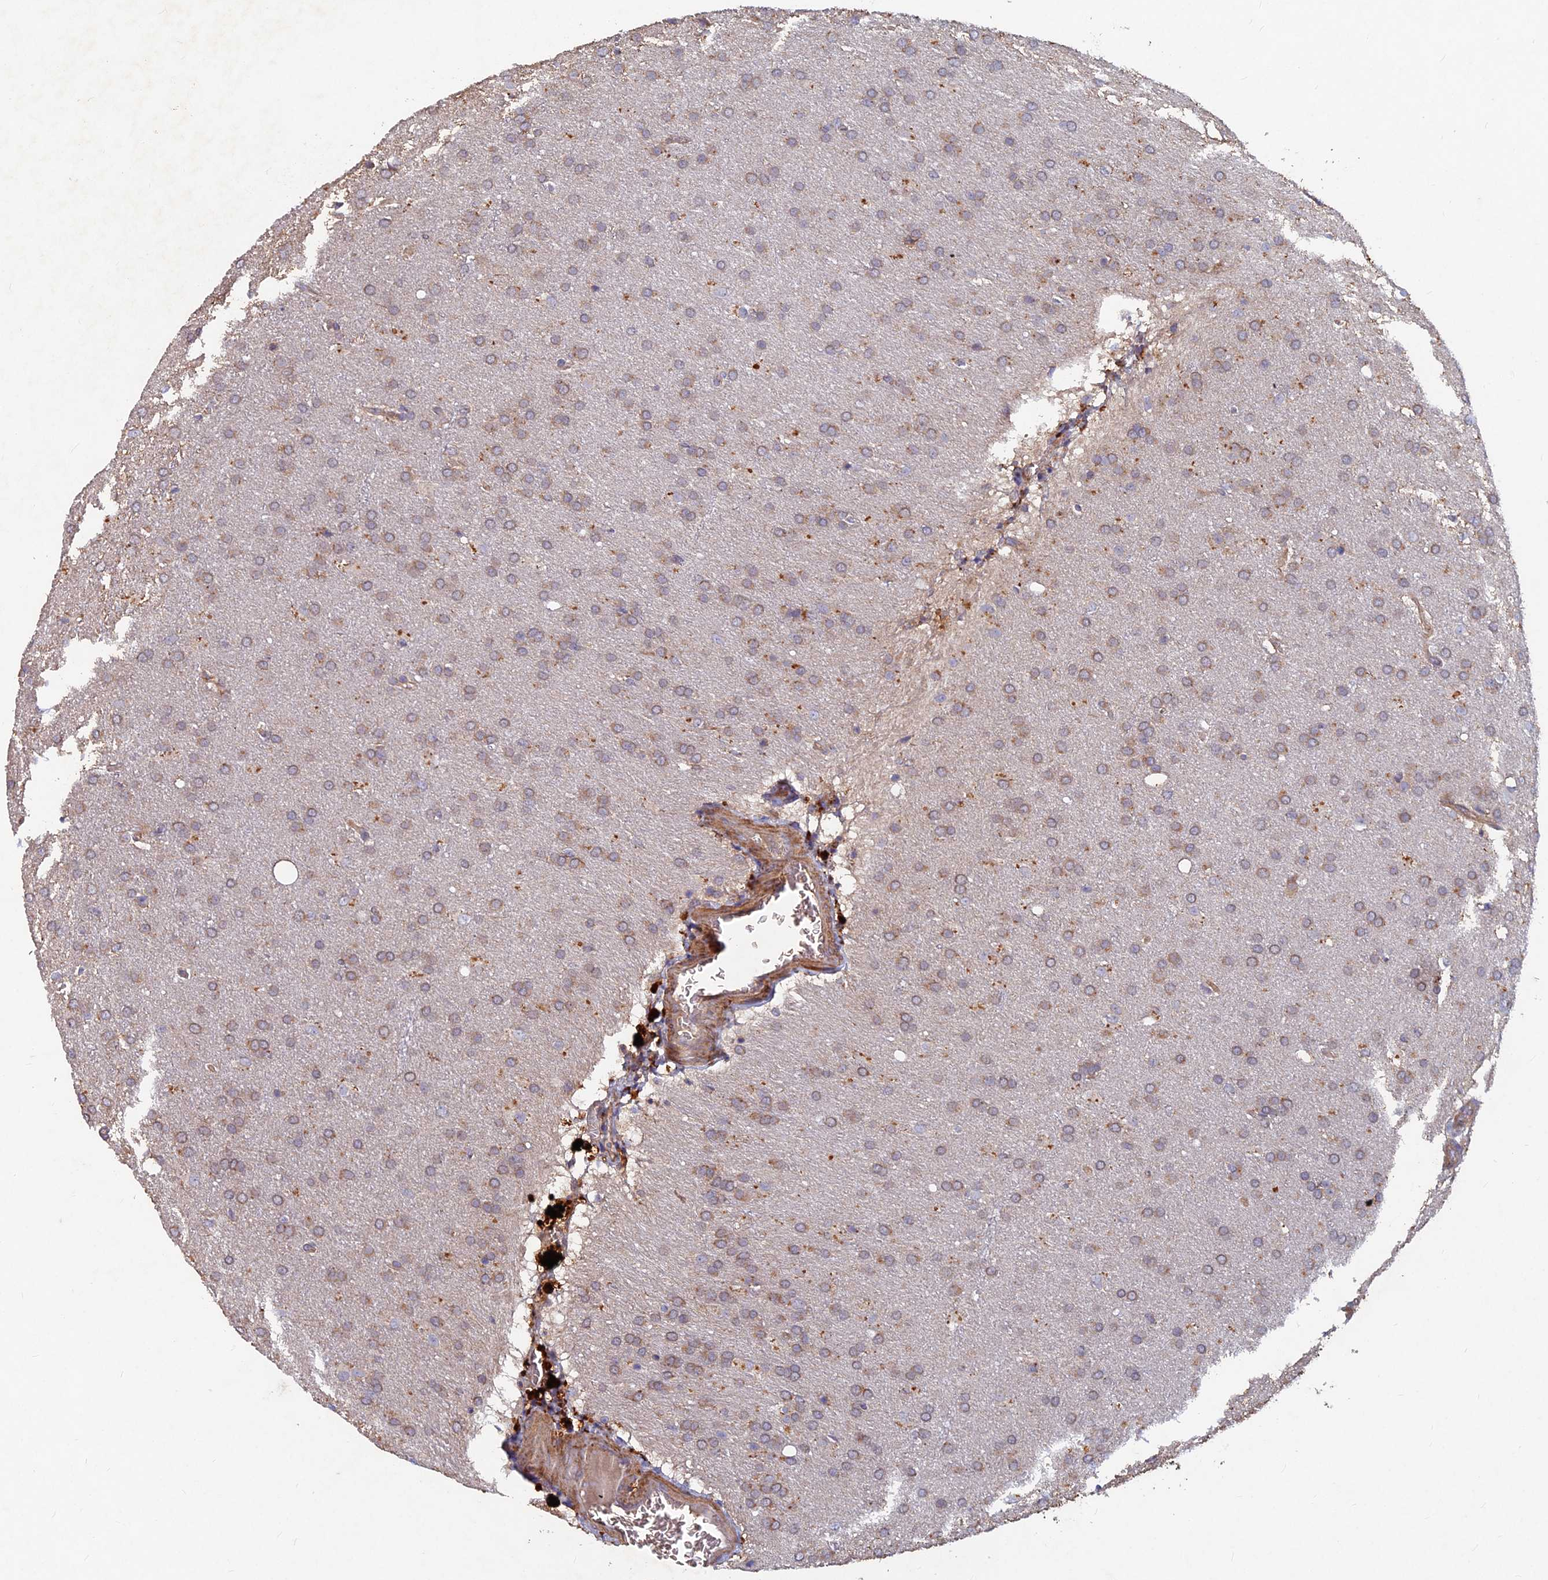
{"staining": {"intensity": "moderate", "quantity": "25%-75%", "location": "cytoplasmic/membranous"}, "tissue": "glioma", "cell_type": "Tumor cells", "image_type": "cancer", "snomed": [{"axis": "morphology", "description": "Glioma, malignant, Low grade"}, {"axis": "topography", "description": "Brain"}], "caption": "About 25%-75% of tumor cells in glioma demonstrate moderate cytoplasmic/membranous protein expression as visualized by brown immunohistochemical staining.", "gene": "NCAPG", "patient": {"sex": "female", "age": 32}}